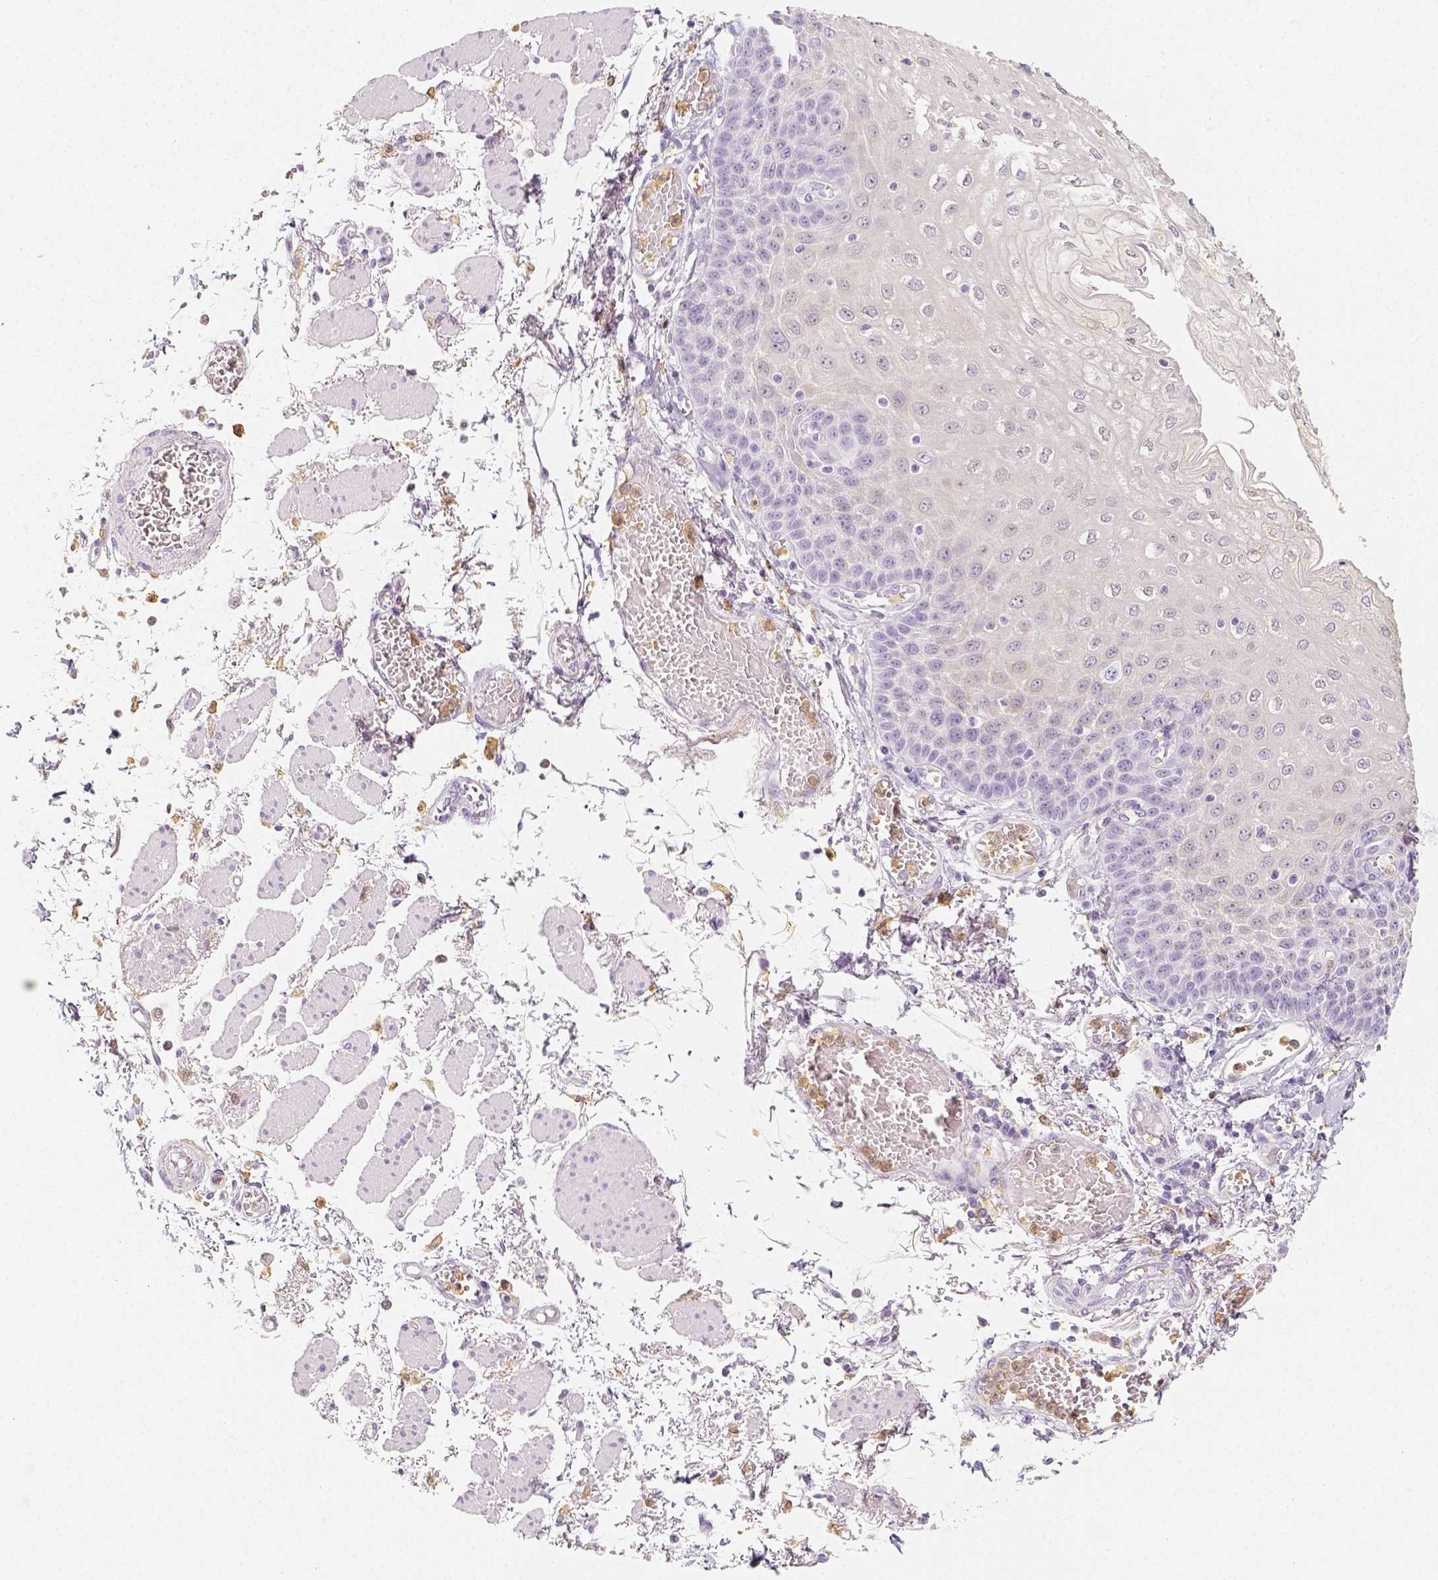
{"staining": {"intensity": "negative", "quantity": "none", "location": "none"}, "tissue": "esophagus", "cell_type": "Squamous epithelial cells", "image_type": "normal", "snomed": [{"axis": "morphology", "description": "Normal tissue, NOS"}, {"axis": "morphology", "description": "Adenocarcinoma, NOS"}, {"axis": "topography", "description": "Esophagus"}], "caption": "The immunohistochemistry histopathology image has no significant positivity in squamous epithelial cells of esophagus. (DAB immunohistochemistry with hematoxylin counter stain).", "gene": "NECAB2", "patient": {"sex": "male", "age": 81}}